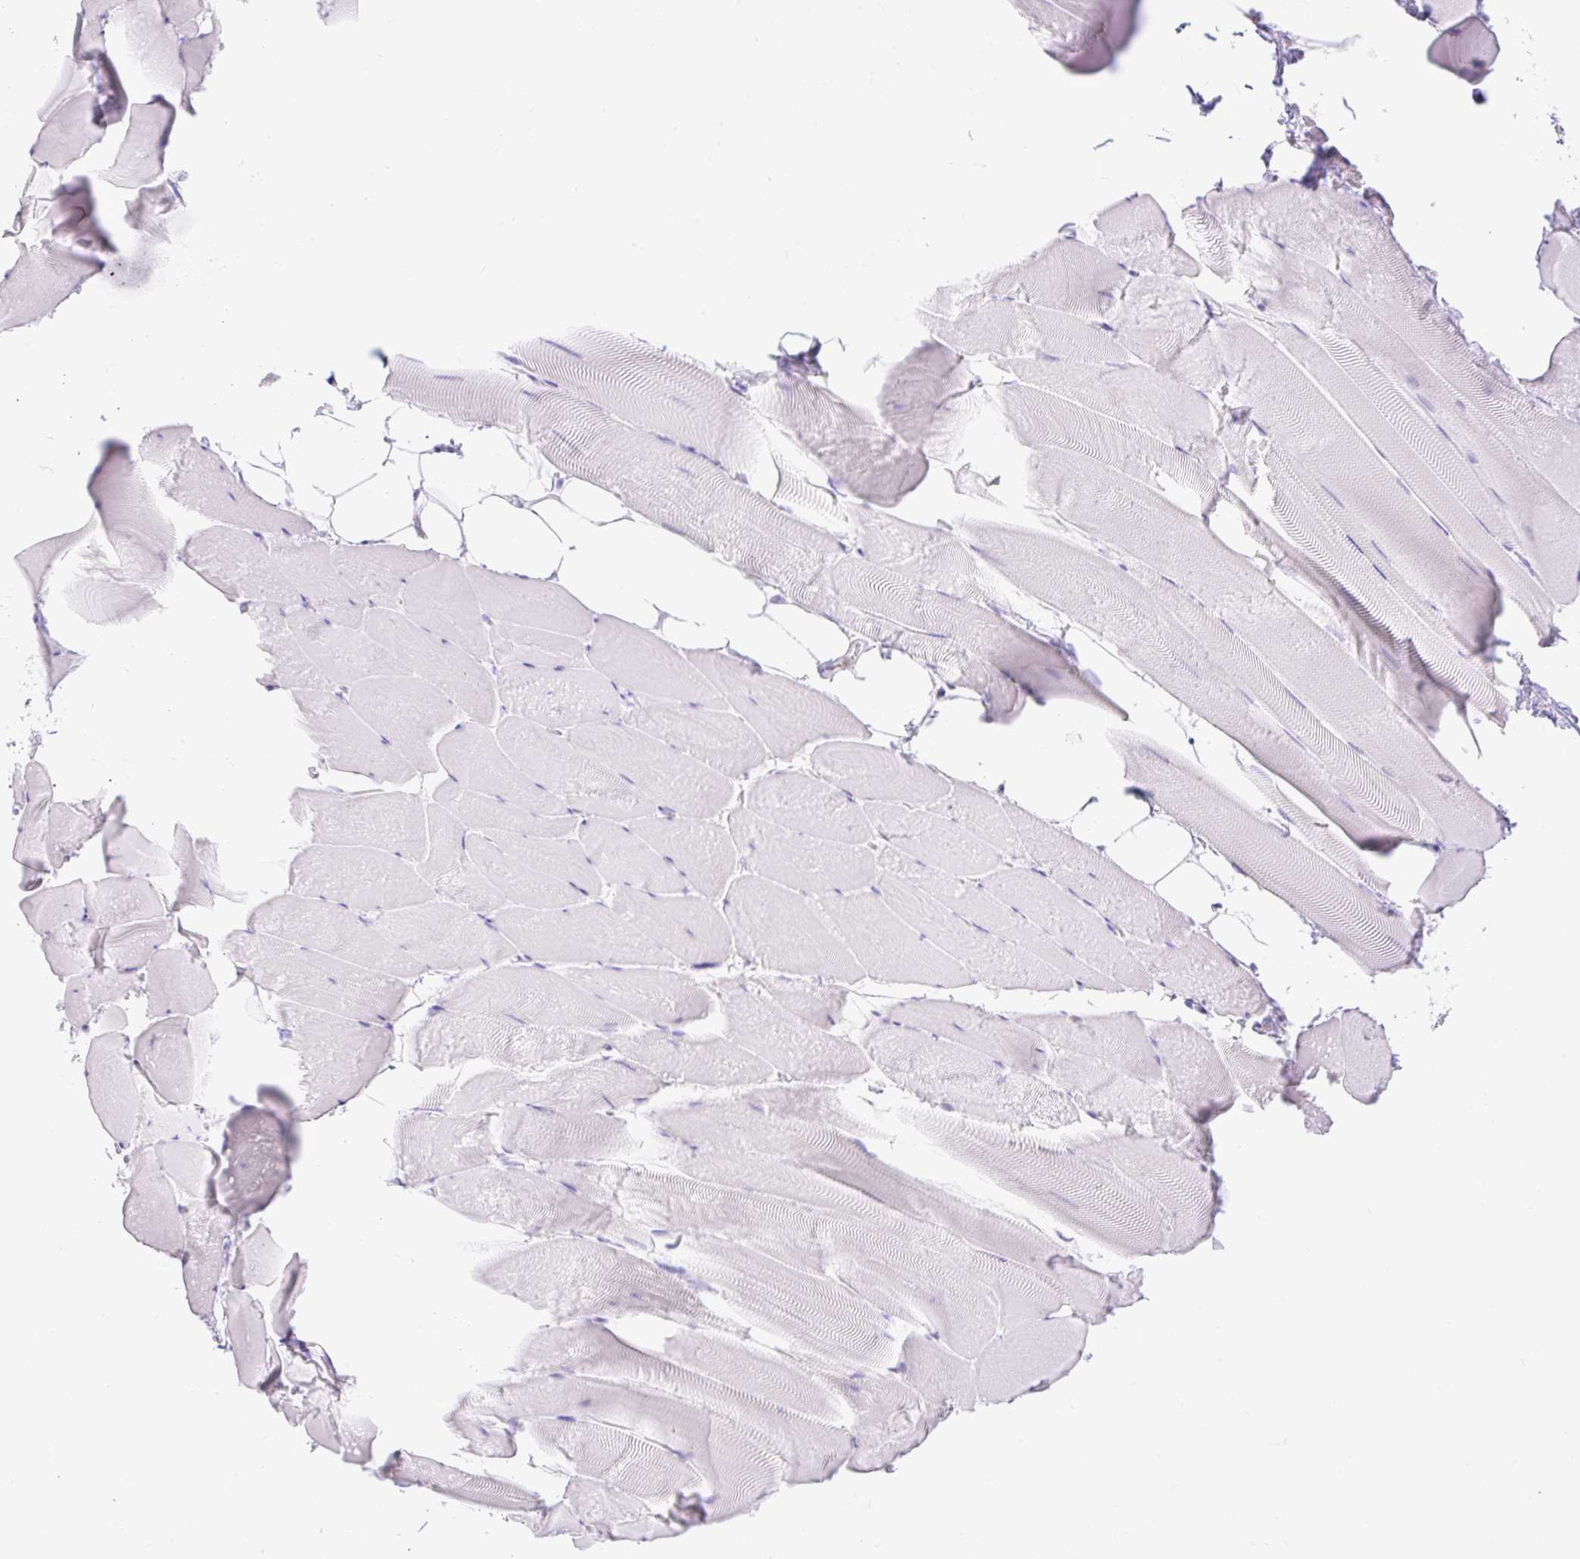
{"staining": {"intensity": "negative", "quantity": "none", "location": "none"}, "tissue": "skeletal muscle", "cell_type": "Myocytes", "image_type": "normal", "snomed": [{"axis": "morphology", "description": "Normal tissue, NOS"}, {"axis": "topography", "description": "Skeletal muscle"}], "caption": "A photomicrograph of human skeletal muscle is negative for staining in myocytes. (Stains: DAB (3,3'-diaminobenzidine) immunohistochemistry with hematoxylin counter stain, Microscopy: brightfield microscopy at high magnification).", "gene": "SLC25A40", "patient": {"sex": "female", "age": 64}}